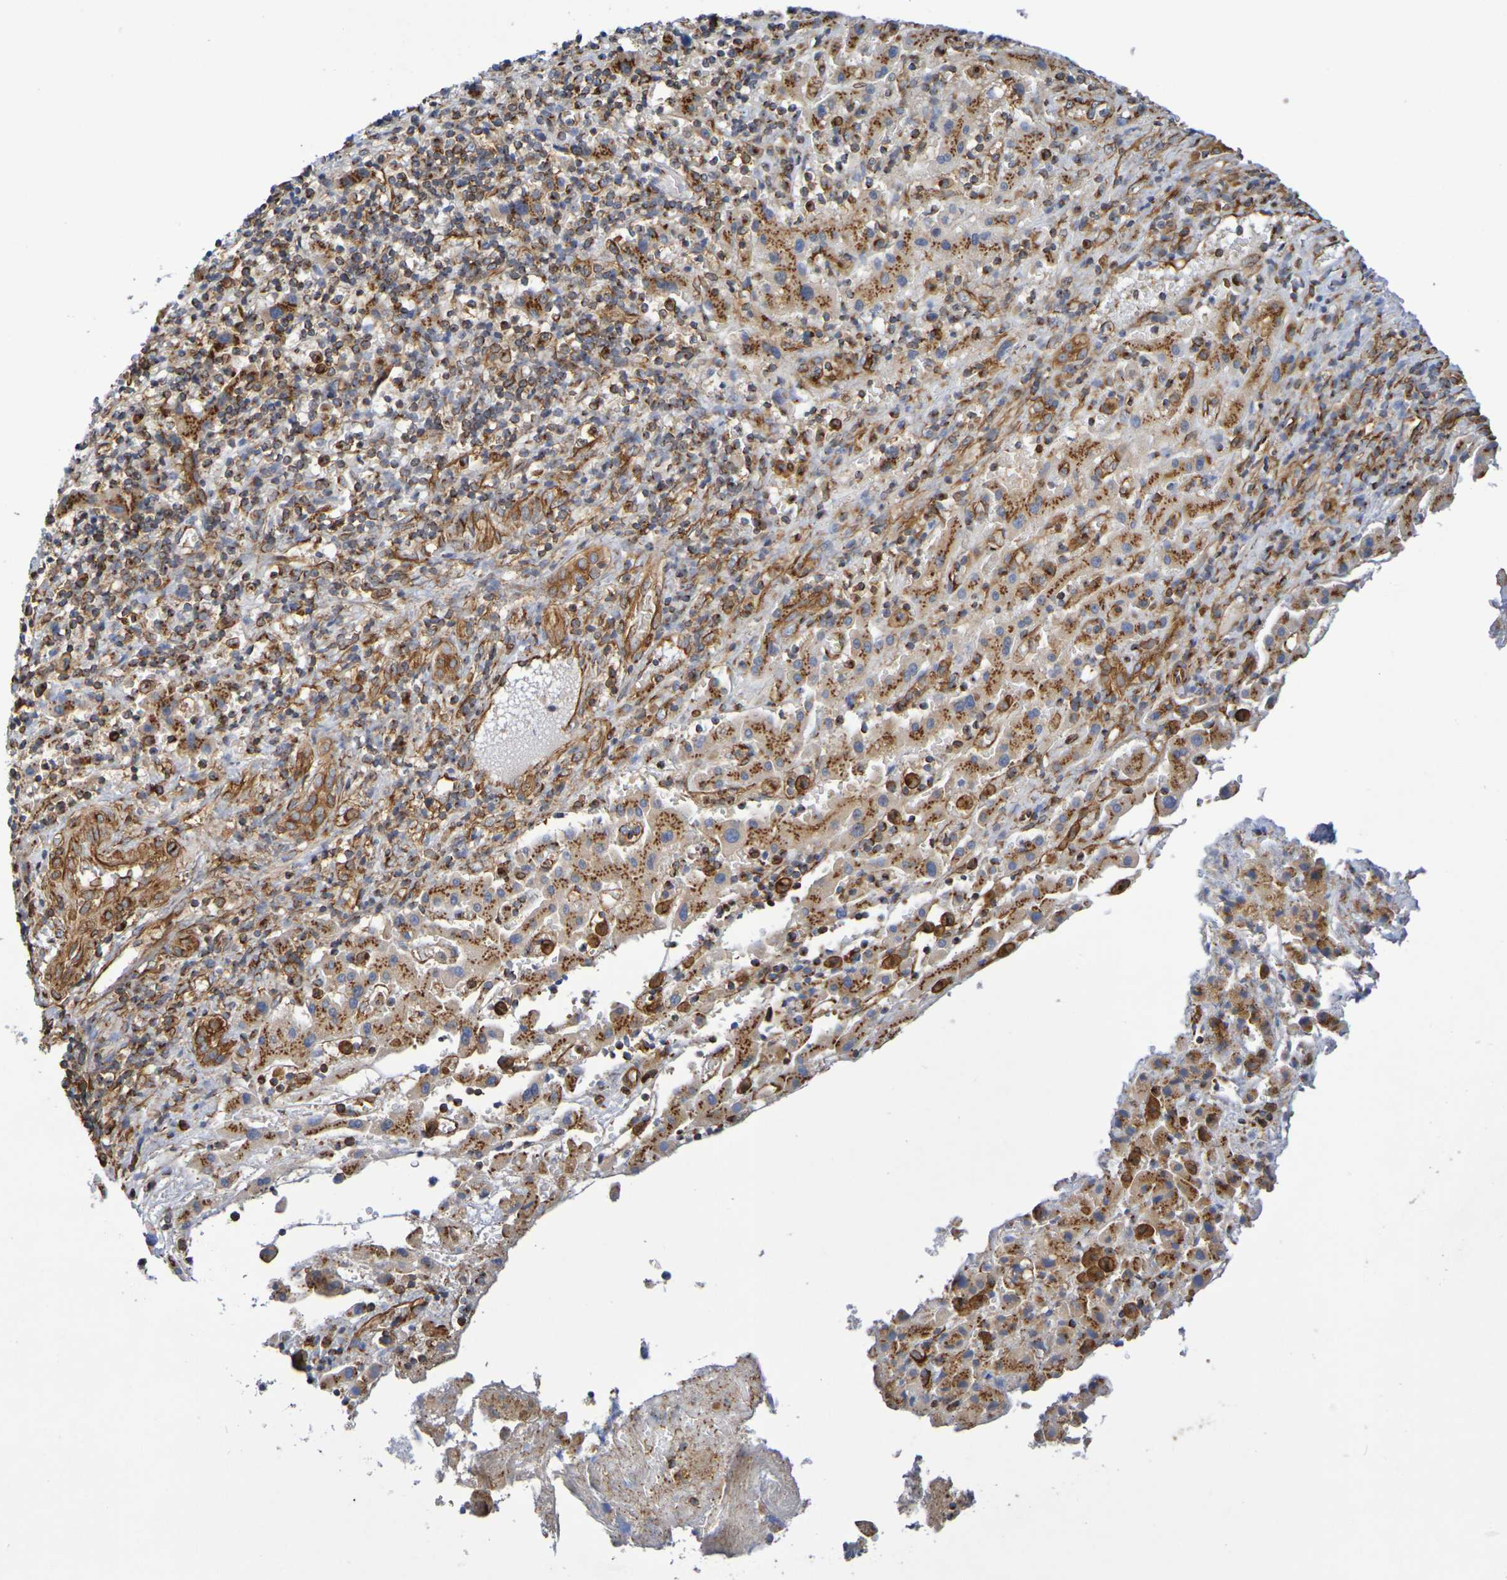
{"staining": {"intensity": "moderate", "quantity": ">75%", "location": "cytoplasmic/membranous"}, "tissue": "liver cancer", "cell_type": "Tumor cells", "image_type": "cancer", "snomed": [{"axis": "morphology", "description": "Cholangiocarcinoma"}, {"axis": "topography", "description": "Liver"}], "caption": "Liver cancer stained with a protein marker reveals moderate staining in tumor cells.", "gene": "DCP2", "patient": {"sex": "male", "age": 57}}